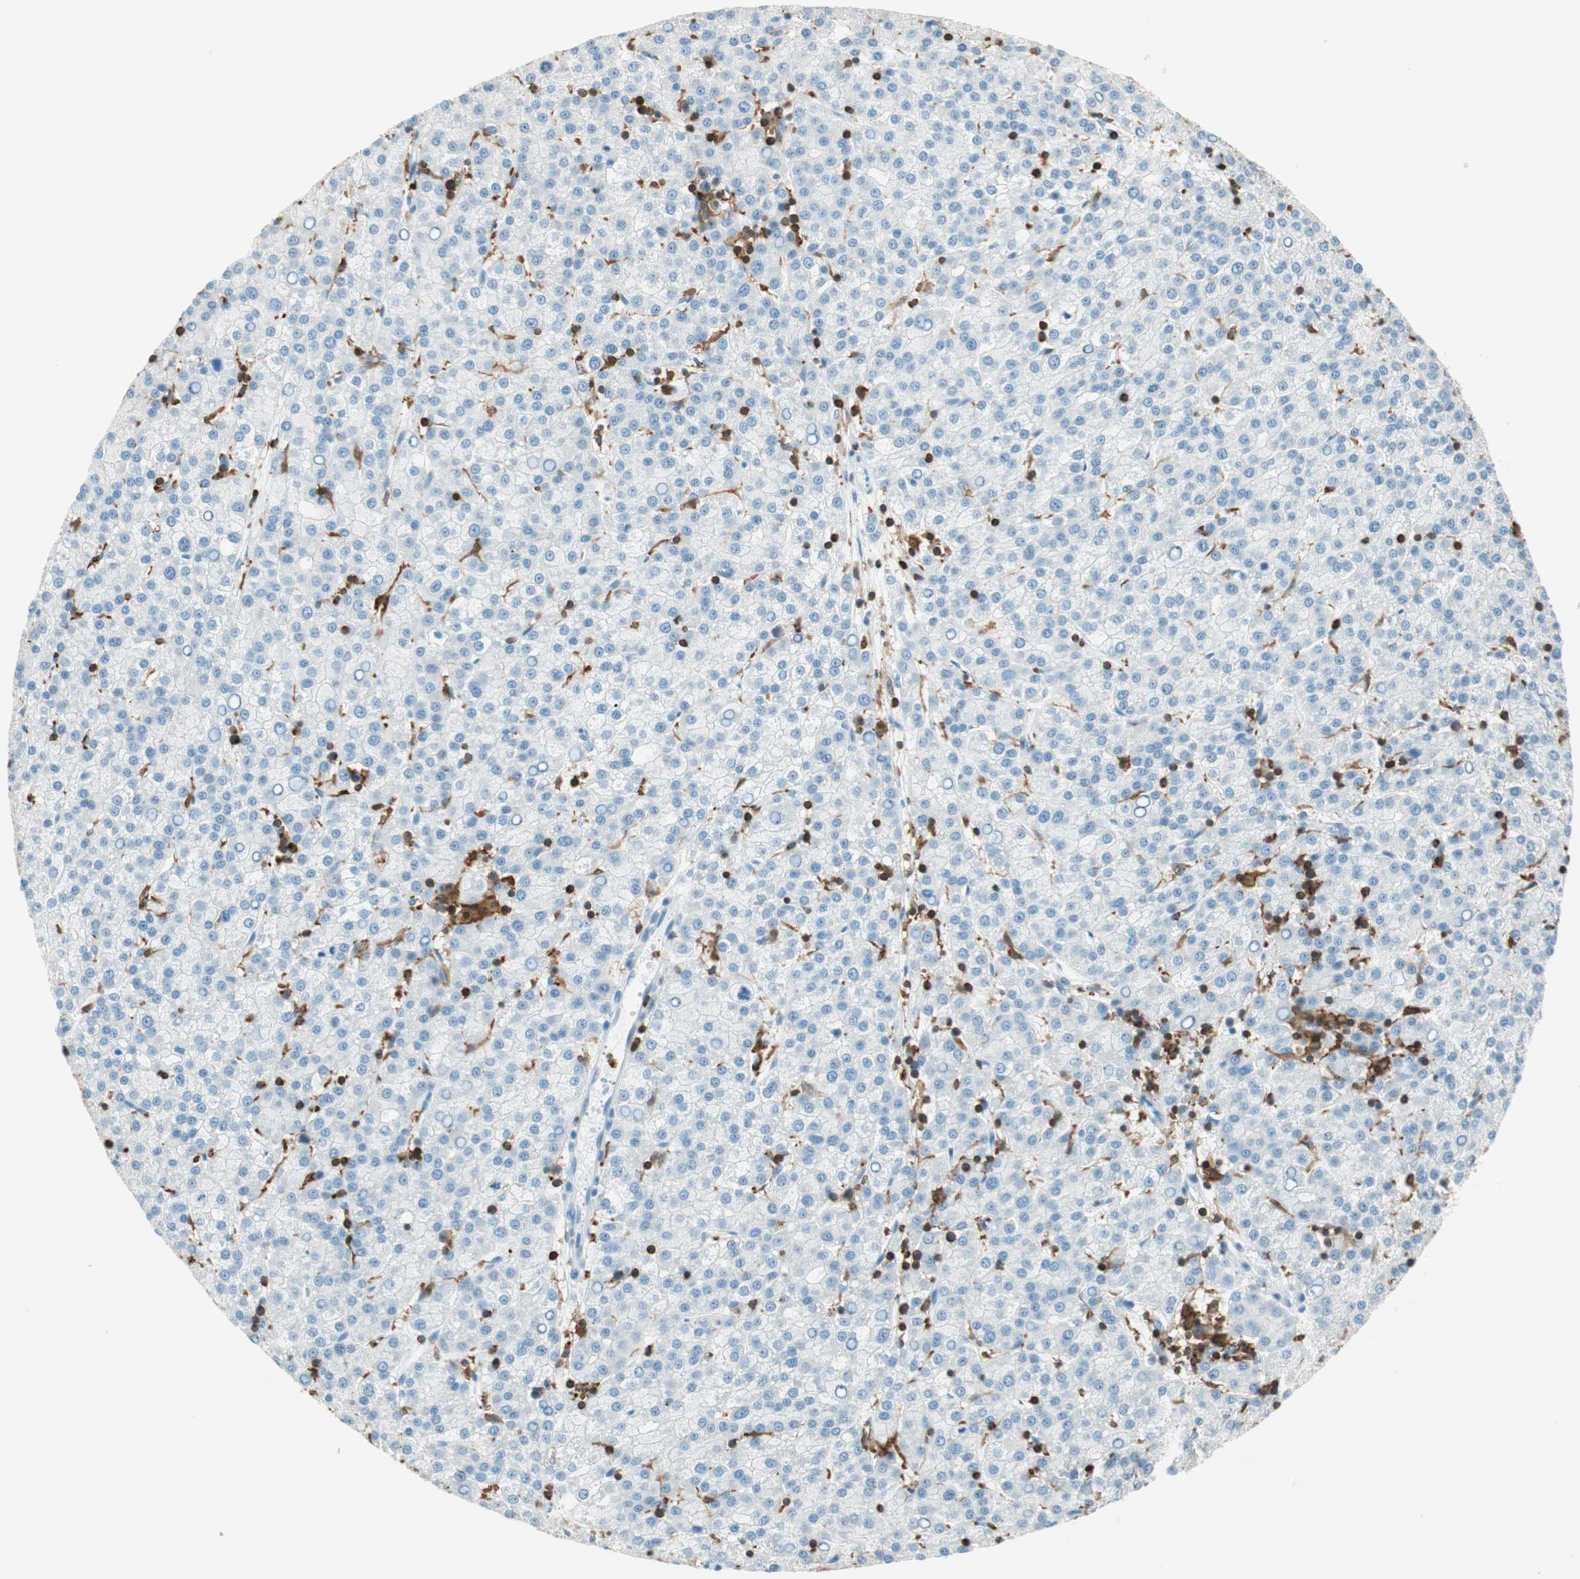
{"staining": {"intensity": "negative", "quantity": "none", "location": "none"}, "tissue": "liver cancer", "cell_type": "Tumor cells", "image_type": "cancer", "snomed": [{"axis": "morphology", "description": "Carcinoma, Hepatocellular, NOS"}, {"axis": "topography", "description": "Liver"}], "caption": "Human liver hepatocellular carcinoma stained for a protein using immunohistochemistry (IHC) demonstrates no positivity in tumor cells.", "gene": "HPGD", "patient": {"sex": "female", "age": 58}}